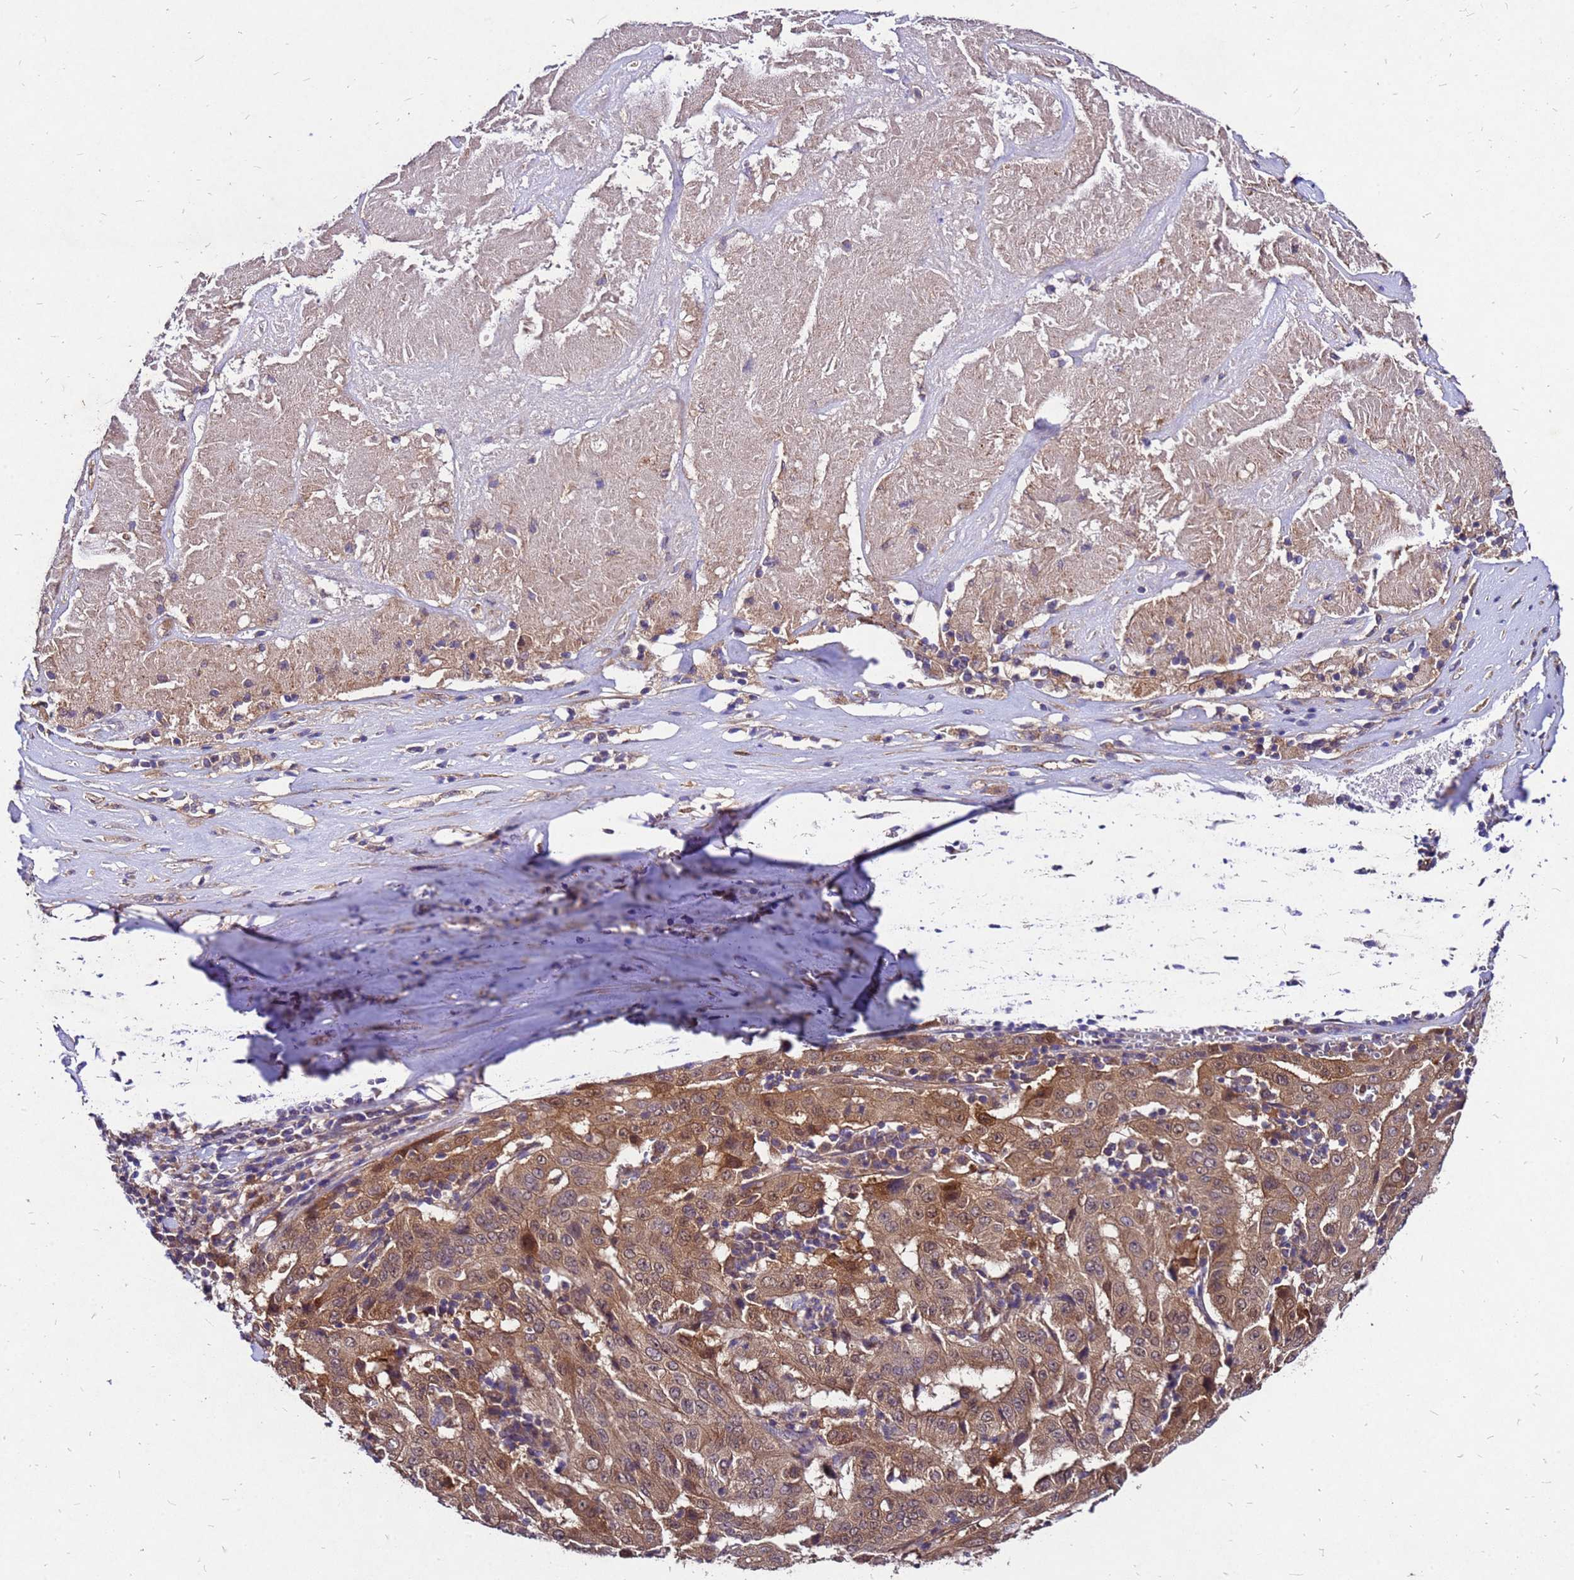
{"staining": {"intensity": "moderate", "quantity": ">75%", "location": "cytoplasmic/membranous"}, "tissue": "pancreatic cancer", "cell_type": "Tumor cells", "image_type": "cancer", "snomed": [{"axis": "morphology", "description": "Adenocarcinoma, NOS"}, {"axis": "topography", "description": "Pancreas"}], "caption": "Immunohistochemistry image of neoplastic tissue: pancreatic adenocarcinoma stained using IHC demonstrates medium levels of moderate protein expression localized specifically in the cytoplasmic/membranous of tumor cells, appearing as a cytoplasmic/membranous brown color.", "gene": "DUSP23", "patient": {"sex": "male", "age": 63}}